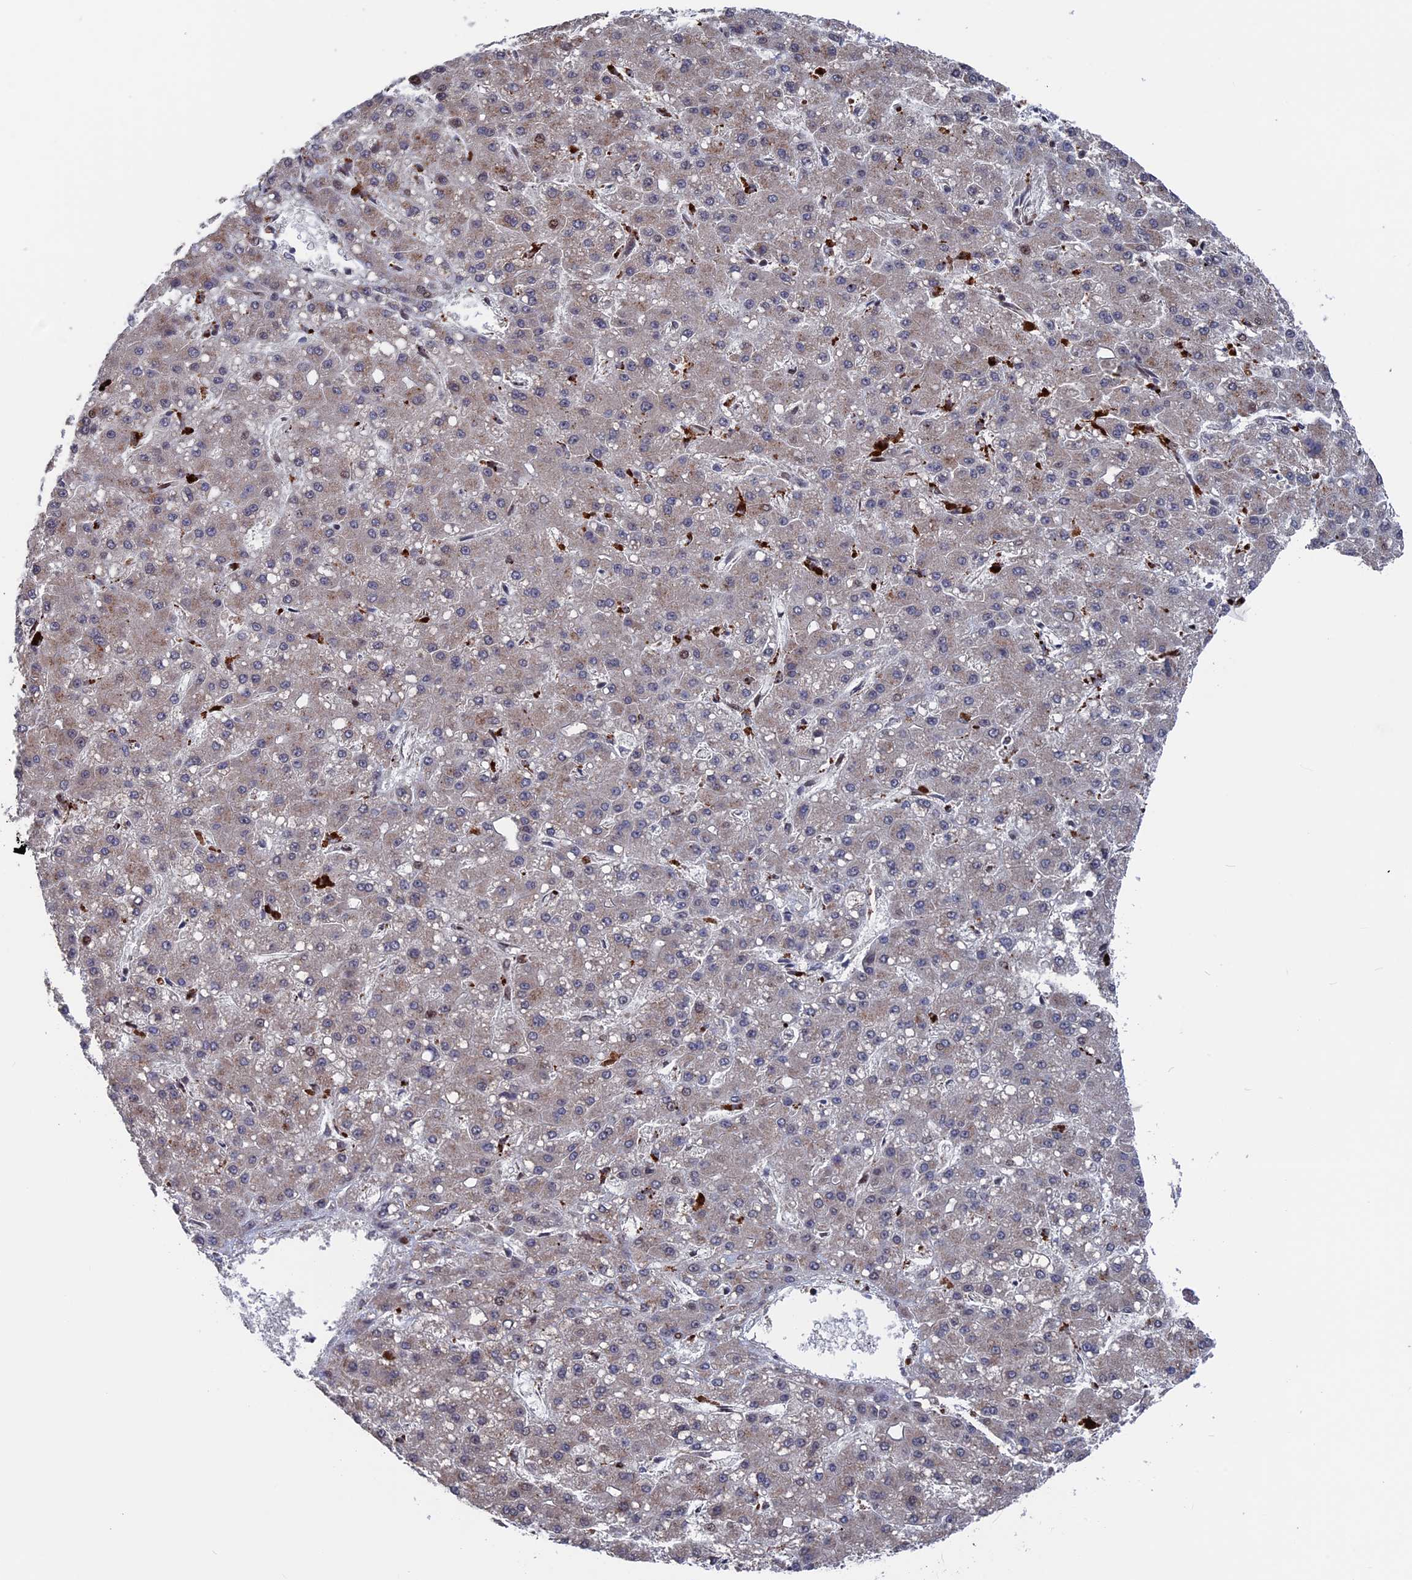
{"staining": {"intensity": "weak", "quantity": "<25%", "location": "cytoplasmic/membranous"}, "tissue": "liver cancer", "cell_type": "Tumor cells", "image_type": "cancer", "snomed": [{"axis": "morphology", "description": "Carcinoma, Hepatocellular, NOS"}, {"axis": "topography", "description": "Liver"}], "caption": "This is an immunohistochemistry (IHC) histopathology image of liver hepatocellular carcinoma. There is no expression in tumor cells.", "gene": "PLA2G15", "patient": {"sex": "male", "age": 67}}